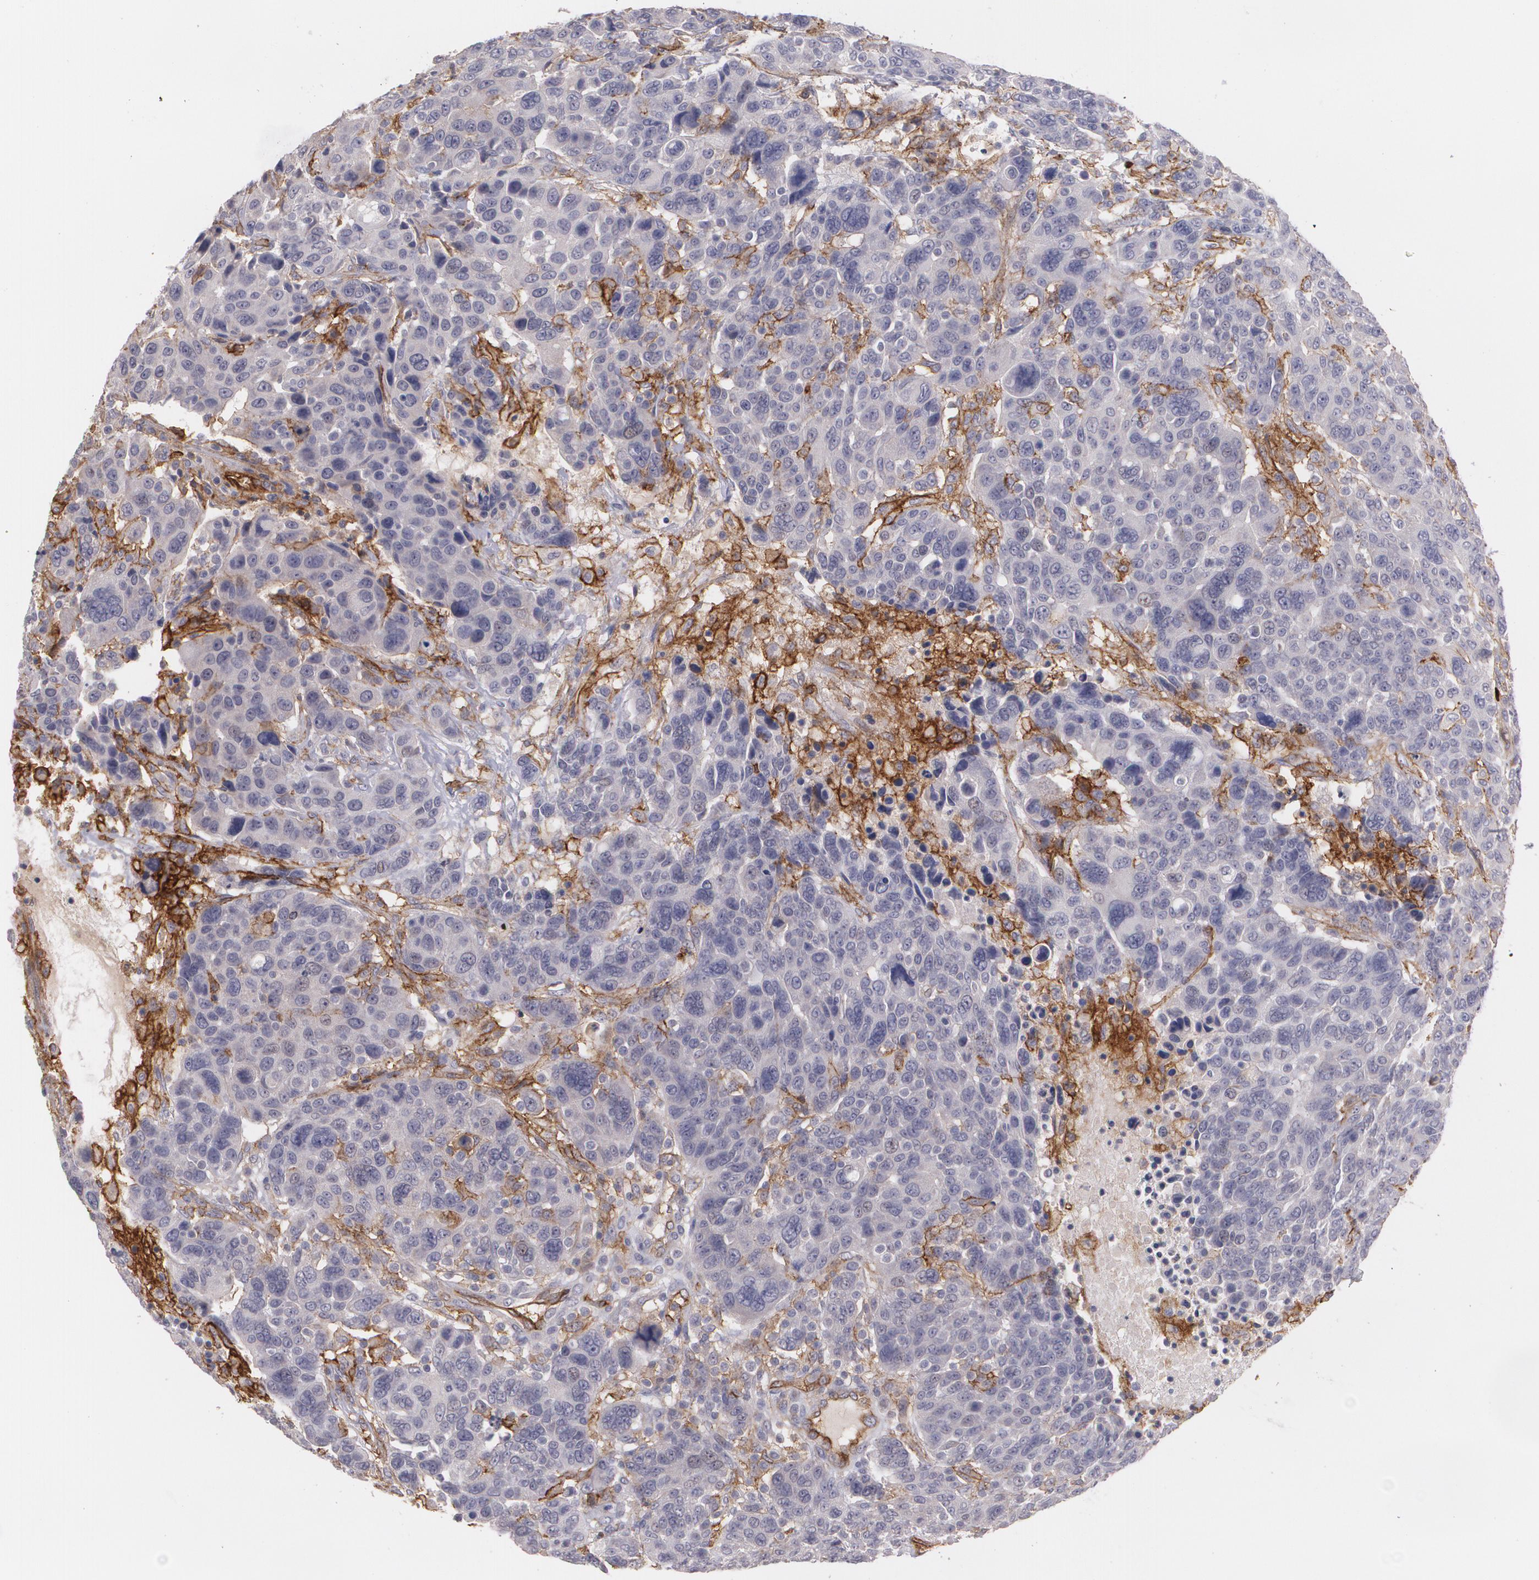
{"staining": {"intensity": "negative", "quantity": "none", "location": "none"}, "tissue": "breast cancer", "cell_type": "Tumor cells", "image_type": "cancer", "snomed": [{"axis": "morphology", "description": "Duct carcinoma"}, {"axis": "topography", "description": "Breast"}], "caption": "This is a photomicrograph of immunohistochemistry (IHC) staining of intraductal carcinoma (breast), which shows no positivity in tumor cells.", "gene": "ACE", "patient": {"sex": "female", "age": 37}}